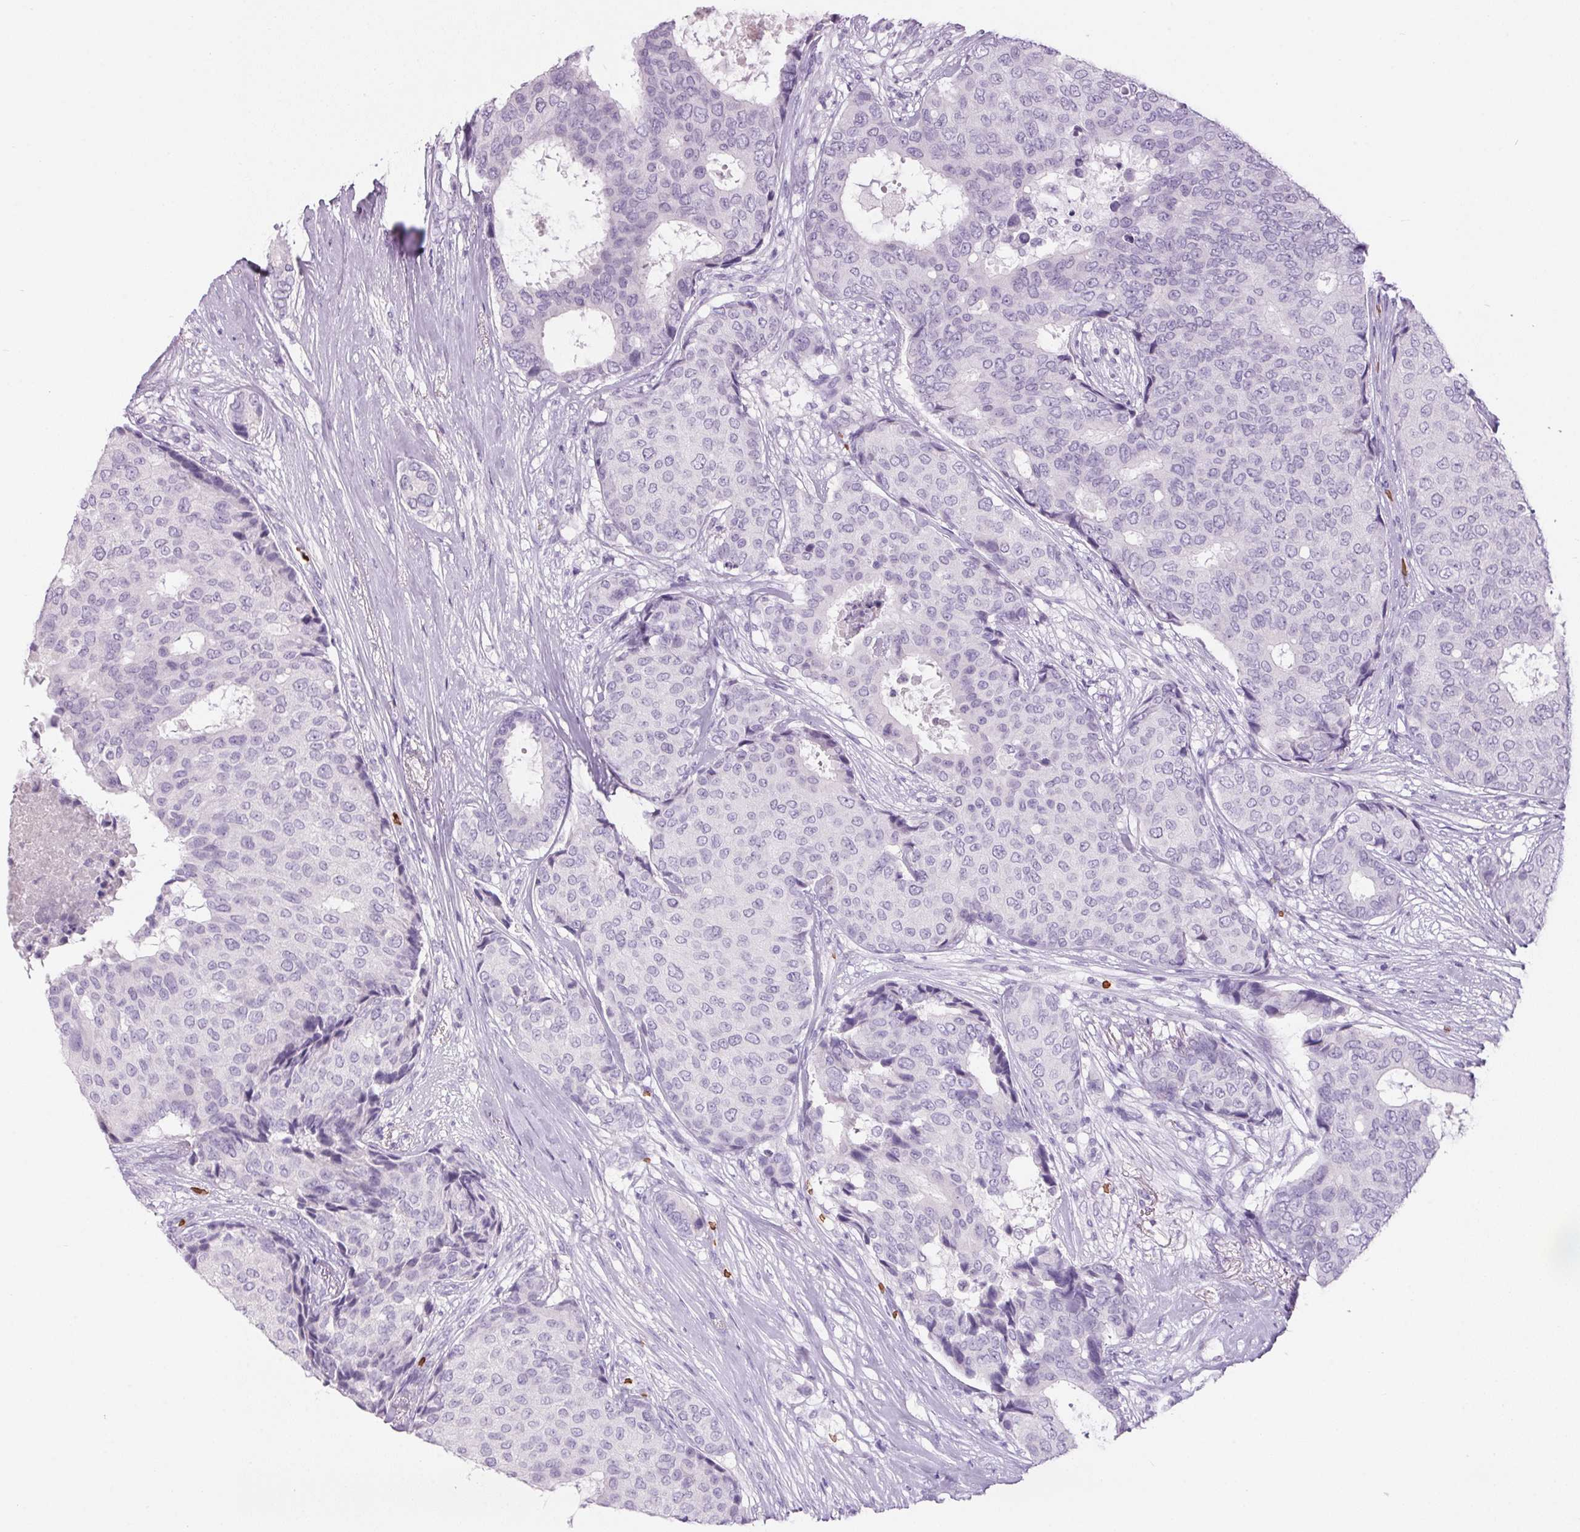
{"staining": {"intensity": "negative", "quantity": "none", "location": "none"}, "tissue": "breast cancer", "cell_type": "Tumor cells", "image_type": "cancer", "snomed": [{"axis": "morphology", "description": "Duct carcinoma"}, {"axis": "topography", "description": "Breast"}], "caption": "High magnification brightfield microscopy of breast cancer (invasive ductal carcinoma) stained with DAB (brown) and counterstained with hematoxylin (blue): tumor cells show no significant staining. The staining is performed using DAB (3,3'-diaminobenzidine) brown chromogen with nuclei counter-stained in using hematoxylin.", "gene": "HBQ1", "patient": {"sex": "female", "age": 75}}